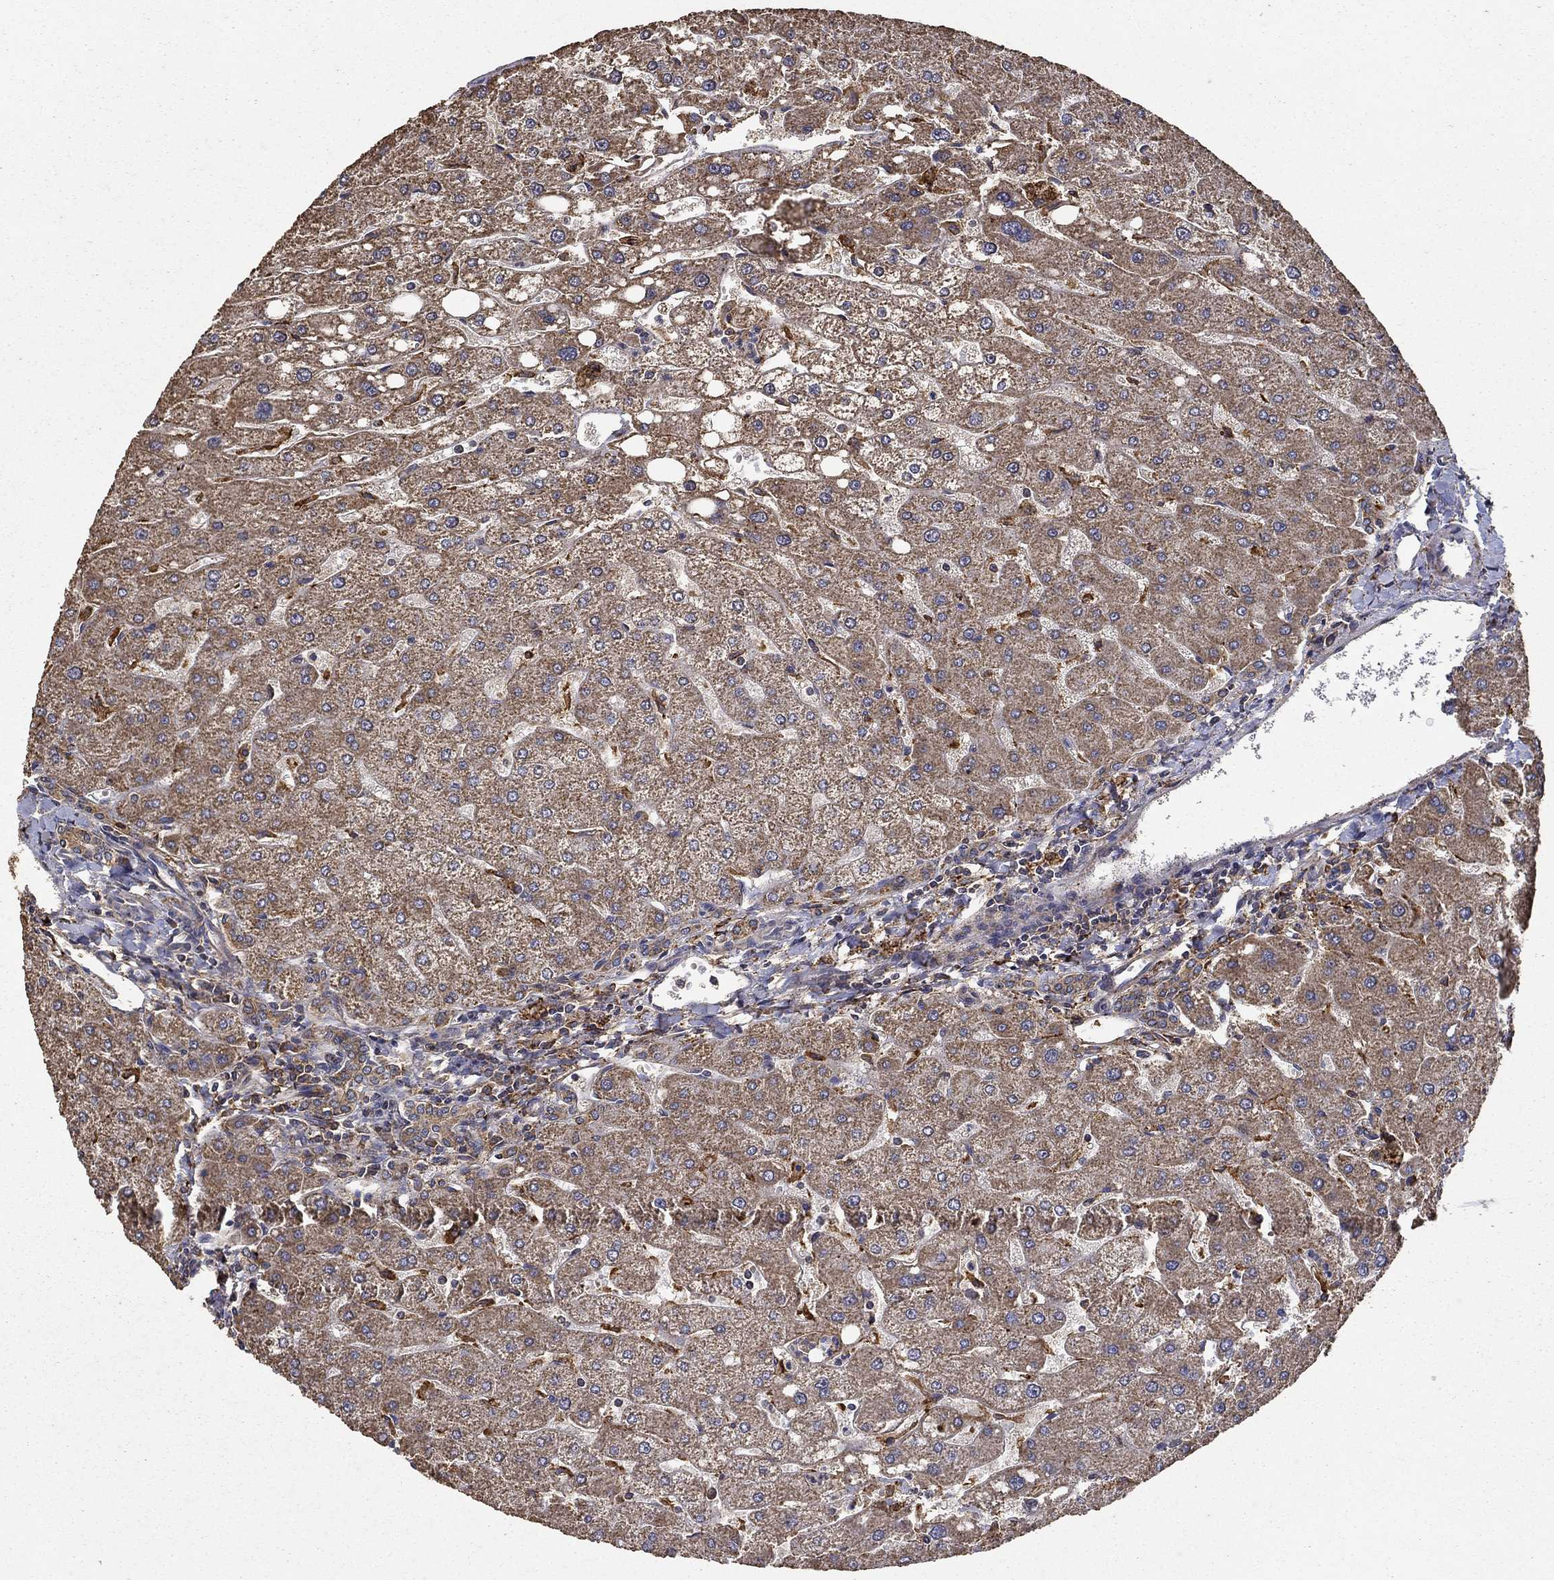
{"staining": {"intensity": "moderate", "quantity": ">75%", "location": "cytoplasmic/membranous"}, "tissue": "liver", "cell_type": "Cholangiocytes", "image_type": "normal", "snomed": [{"axis": "morphology", "description": "Normal tissue, NOS"}, {"axis": "topography", "description": "Liver"}], "caption": "Normal liver was stained to show a protein in brown. There is medium levels of moderate cytoplasmic/membranous positivity in about >75% of cholangiocytes. The protein of interest is shown in brown color, while the nuclei are stained blue.", "gene": "IFRD1", "patient": {"sex": "male", "age": 67}}